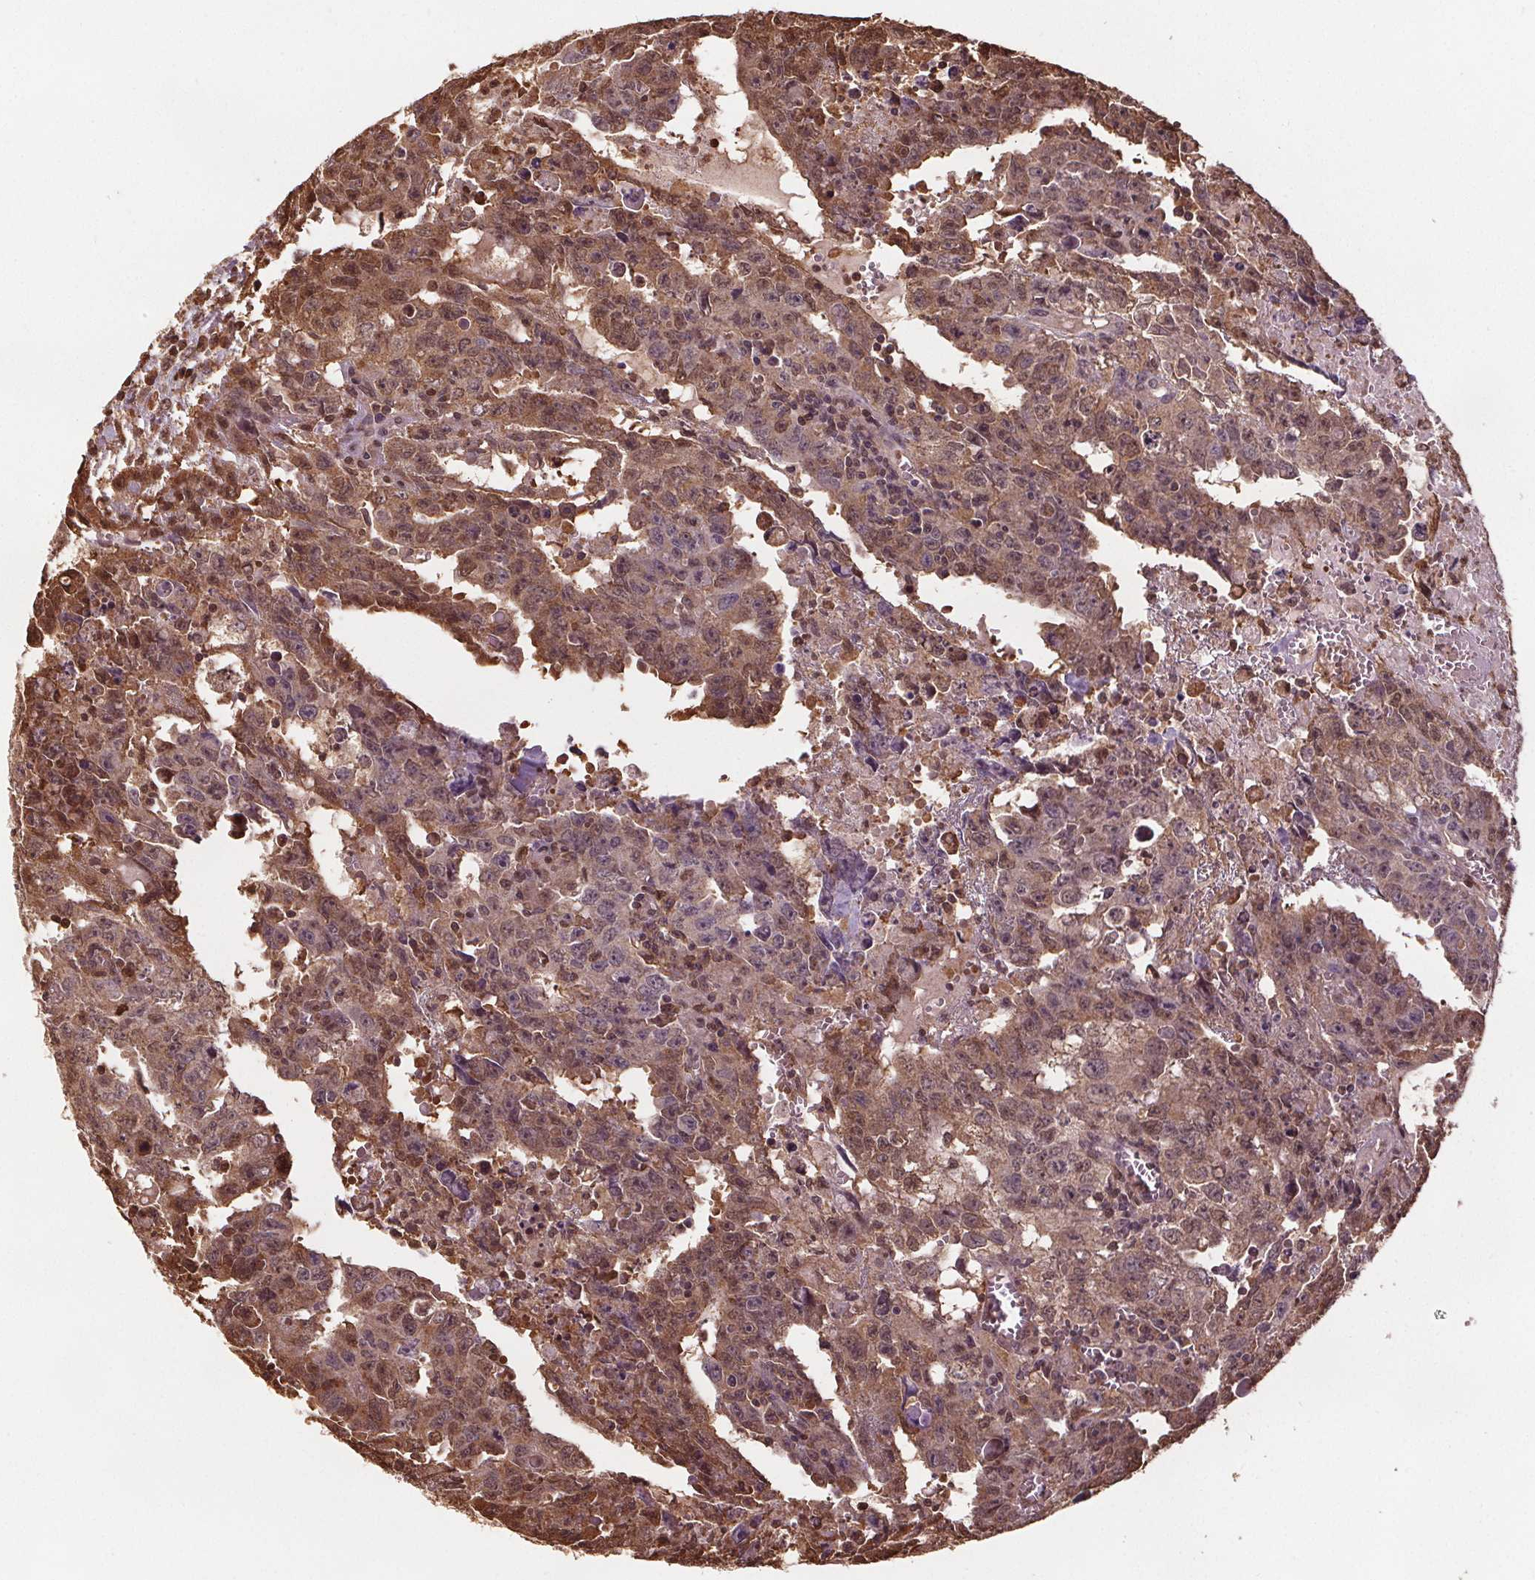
{"staining": {"intensity": "moderate", "quantity": ">75%", "location": "cytoplasmic/membranous,nuclear"}, "tissue": "testis cancer", "cell_type": "Tumor cells", "image_type": "cancer", "snomed": [{"axis": "morphology", "description": "Carcinoma, Embryonal, NOS"}, {"axis": "topography", "description": "Testis"}], "caption": "This histopathology image reveals testis cancer (embryonal carcinoma) stained with immunohistochemistry (IHC) to label a protein in brown. The cytoplasmic/membranous and nuclear of tumor cells show moderate positivity for the protein. Nuclei are counter-stained blue.", "gene": "ENO1", "patient": {"sex": "male", "age": 22}}